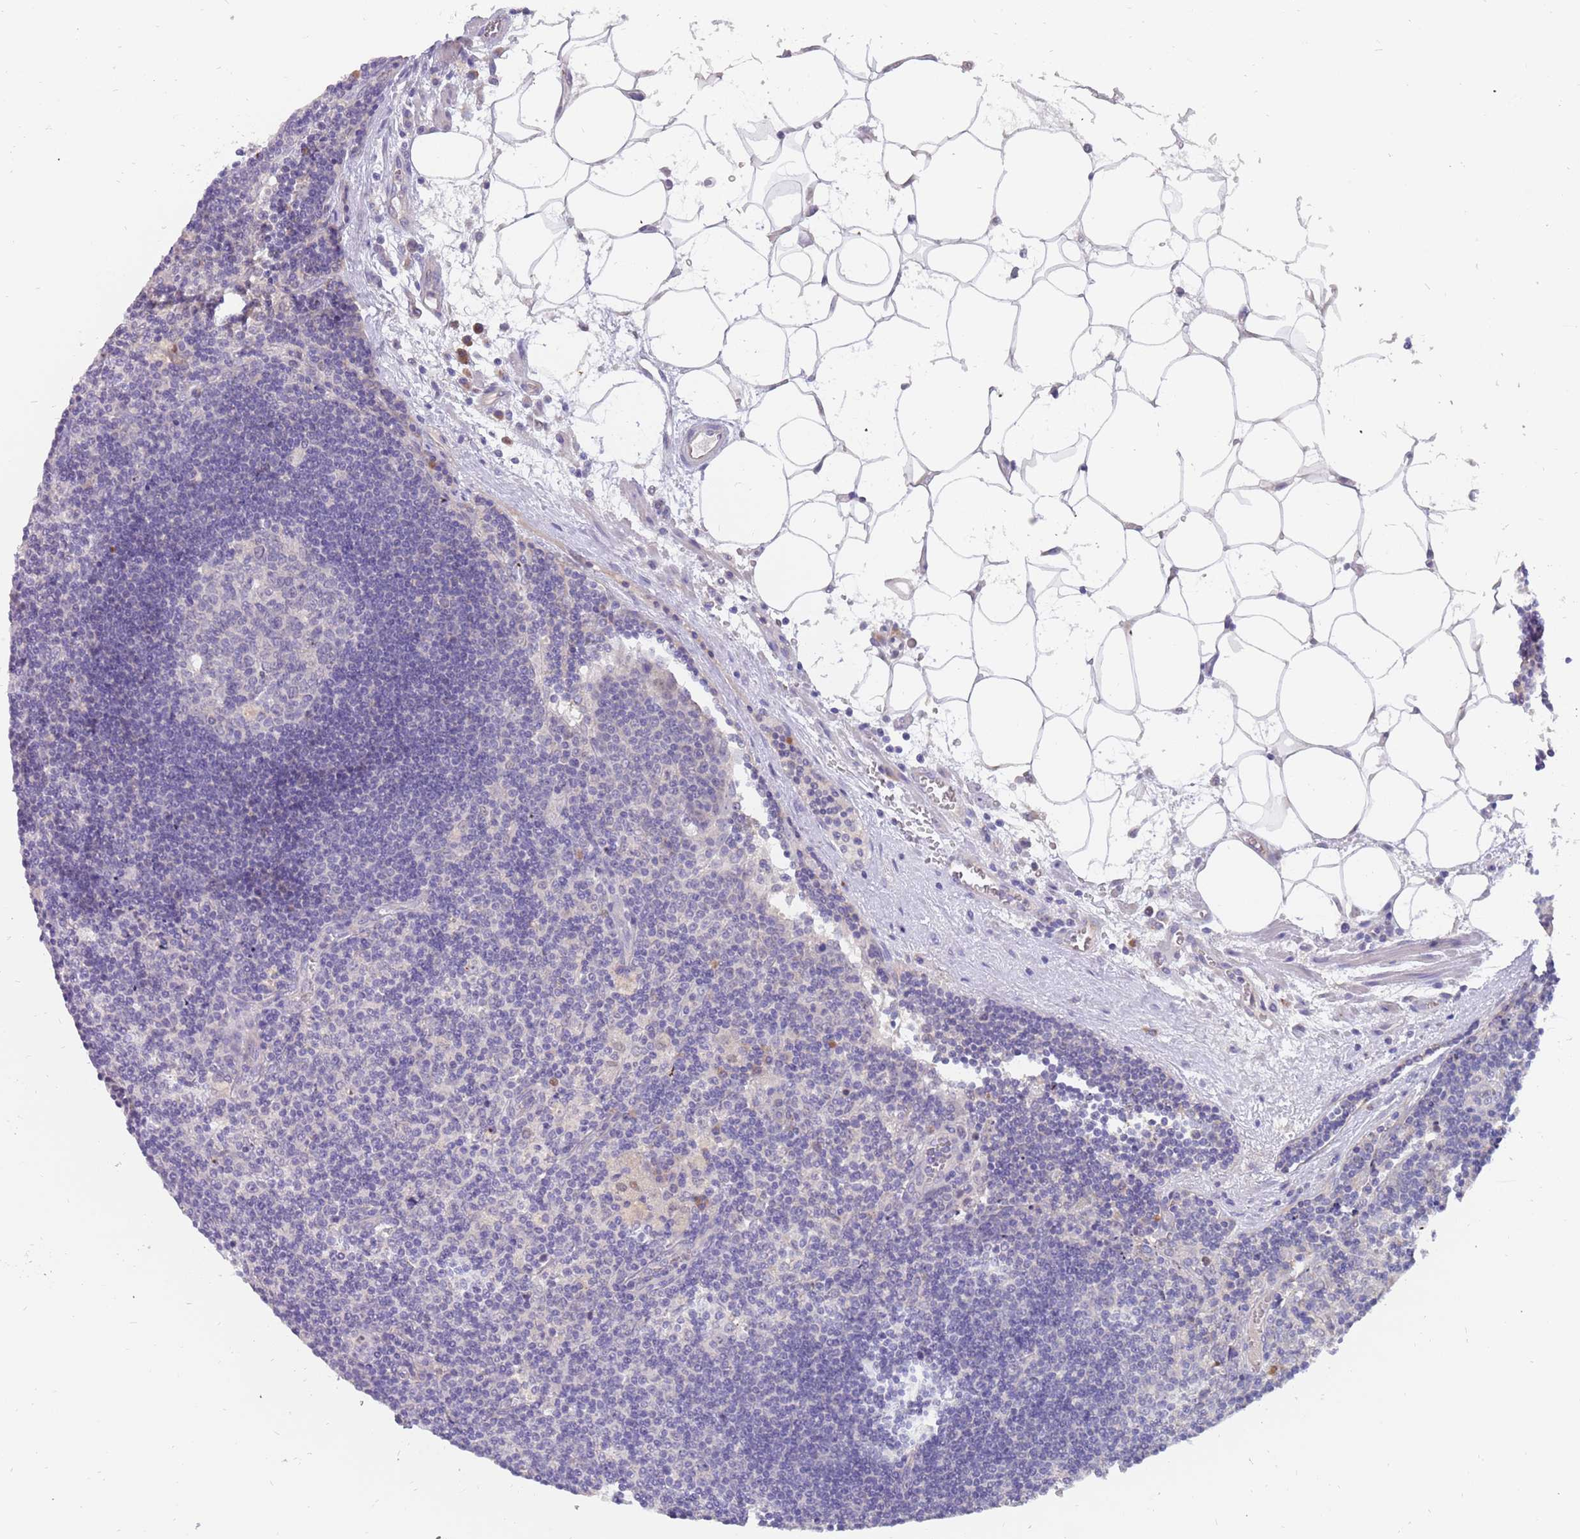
{"staining": {"intensity": "negative", "quantity": "none", "location": "none"}, "tissue": "lymph node", "cell_type": "Germinal center cells", "image_type": "normal", "snomed": [{"axis": "morphology", "description": "Normal tissue, NOS"}, {"axis": "topography", "description": "Lymph node"}], "caption": "This is an IHC photomicrograph of normal human lymph node. There is no staining in germinal center cells.", "gene": "ZNF746", "patient": {"sex": "male", "age": 58}}